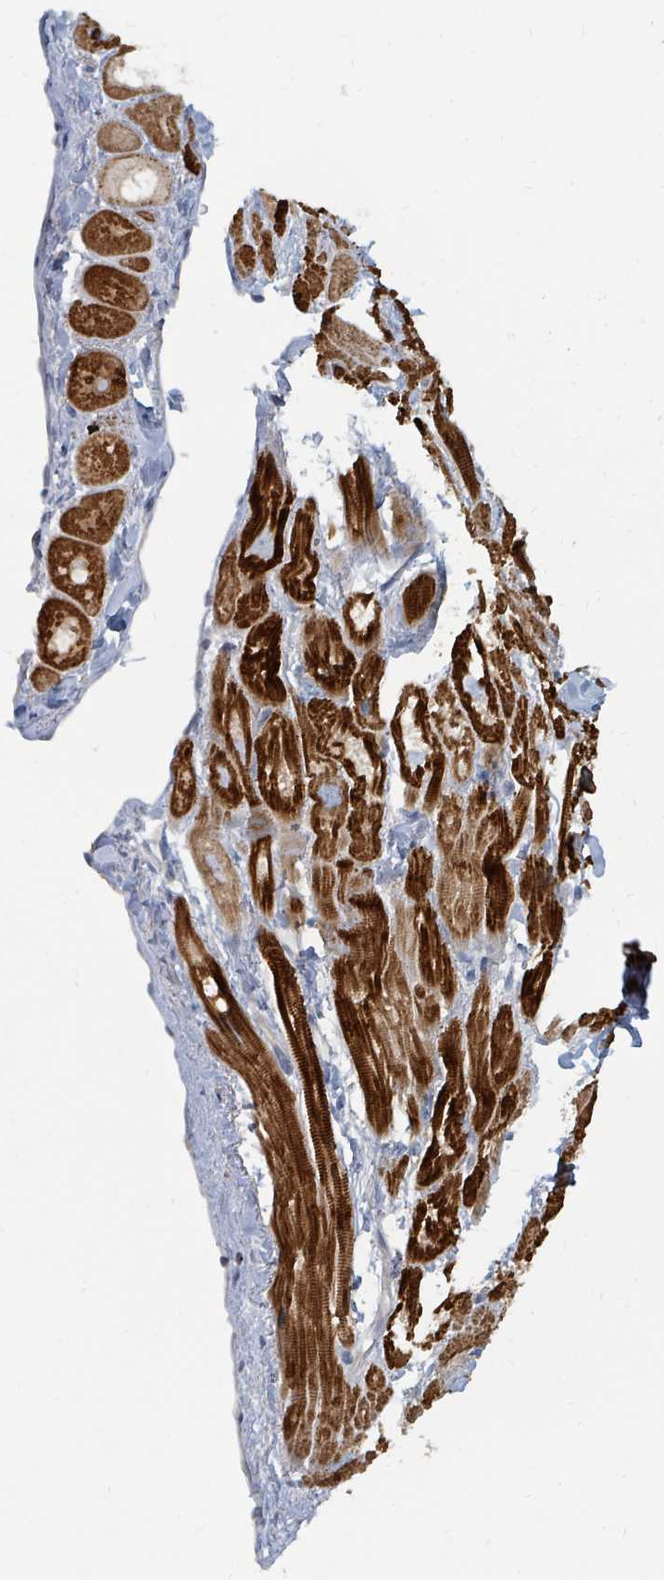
{"staining": {"intensity": "strong", "quantity": ">75%", "location": "cytoplasmic/membranous"}, "tissue": "heart muscle", "cell_type": "Cardiomyocytes", "image_type": "normal", "snomed": [{"axis": "morphology", "description": "Normal tissue, NOS"}, {"axis": "topography", "description": "Heart"}], "caption": "Protein expression analysis of benign heart muscle shows strong cytoplasmic/membranous expression in approximately >75% of cardiomyocytes.", "gene": "ARGFX", "patient": {"sex": "male", "age": 49}}